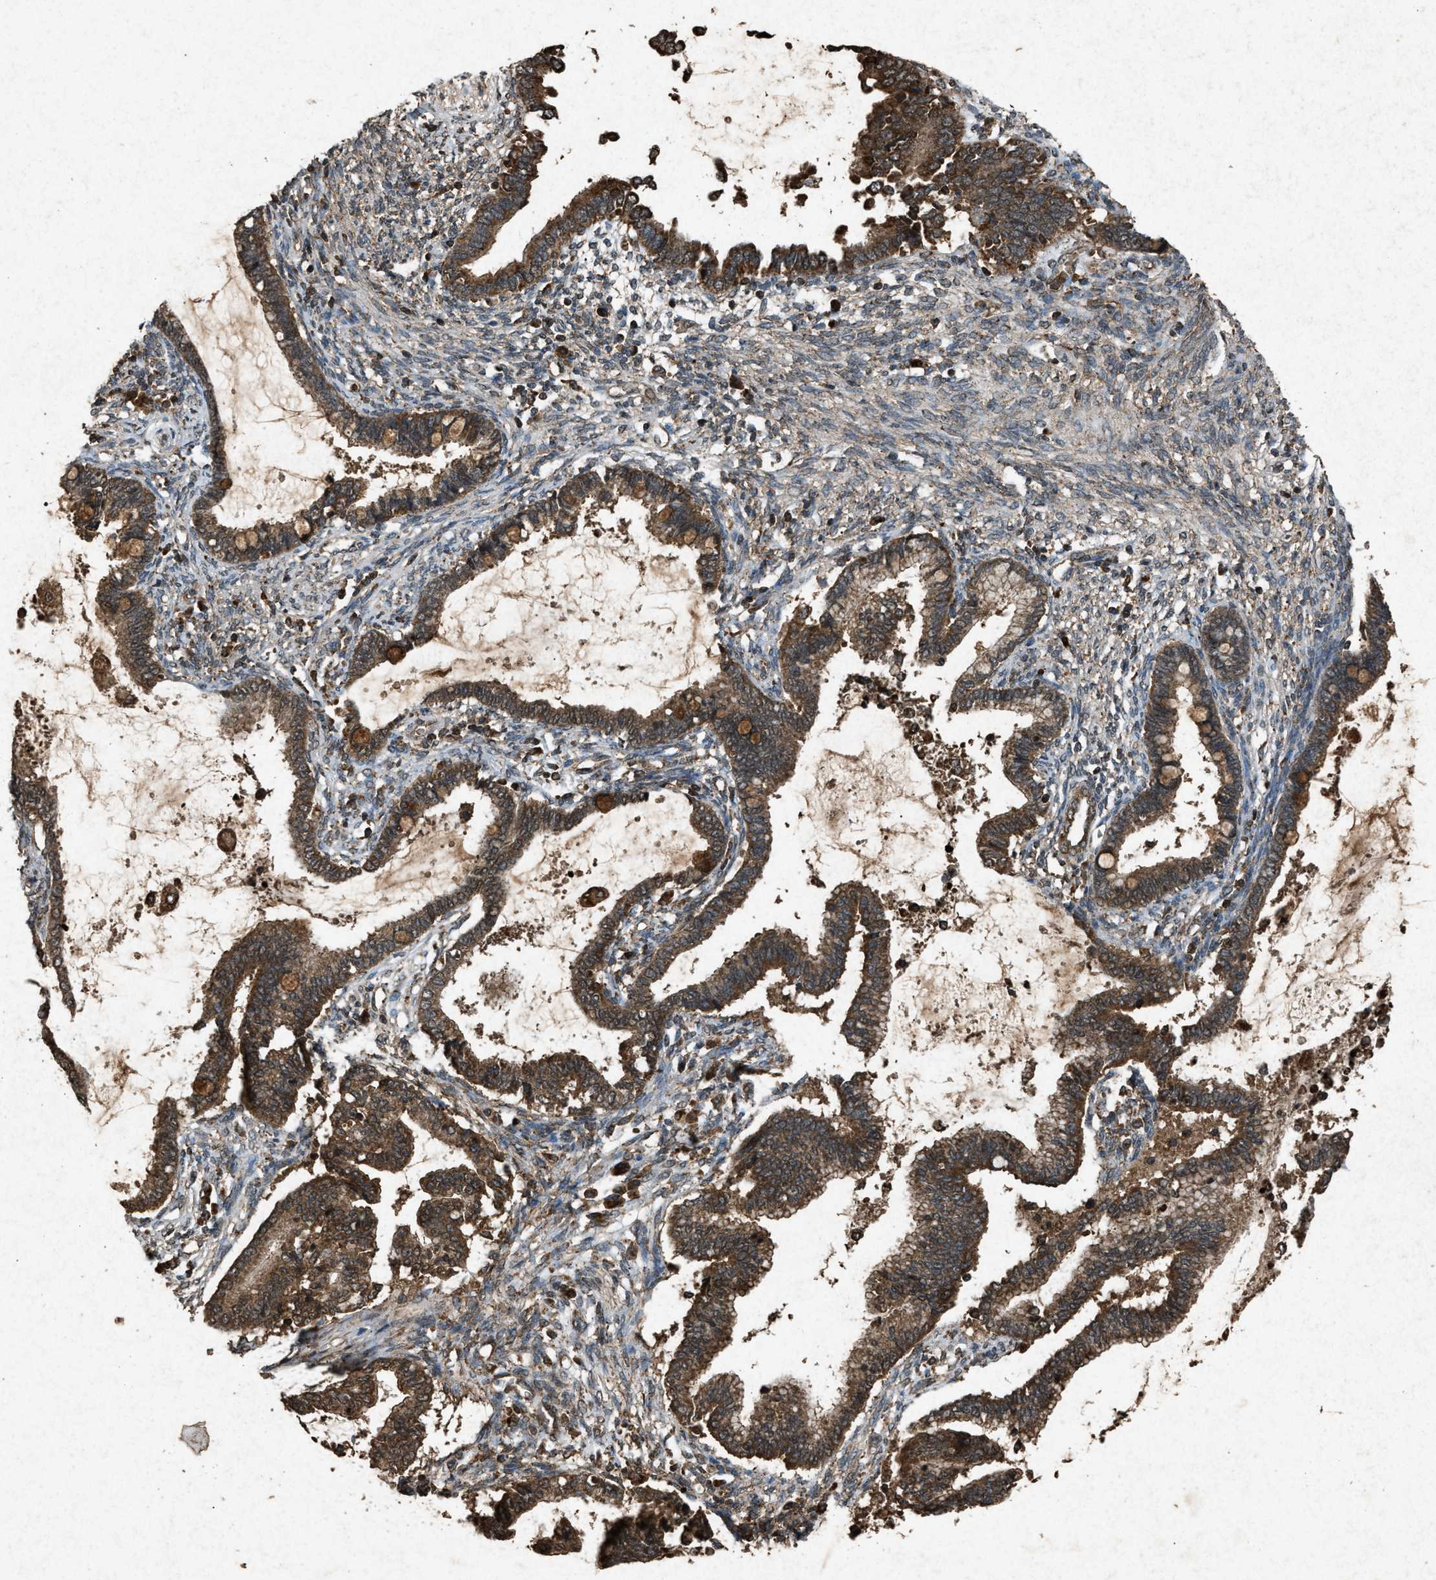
{"staining": {"intensity": "strong", "quantity": ">75%", "location": "cytoplasmic/membranous"}, "tissue": "cervical cancer", "cell_type": "Tumor cells", "image_type": "cancer", "snomed": [{"axis": "morphology", "description": "Adenocarcinoma, NOS"}, {"axis": "topography", "description": "Cervix"}], "caption": "Immunohistochemical staining of human cervical cancer (adenocarcinoma) demonstrates high levels of strong cytoplasmic/membranous protein staining in about >75% of tumor cells.", "gene": "OAS1", "patient": {"sex": "female", "age": 44}}